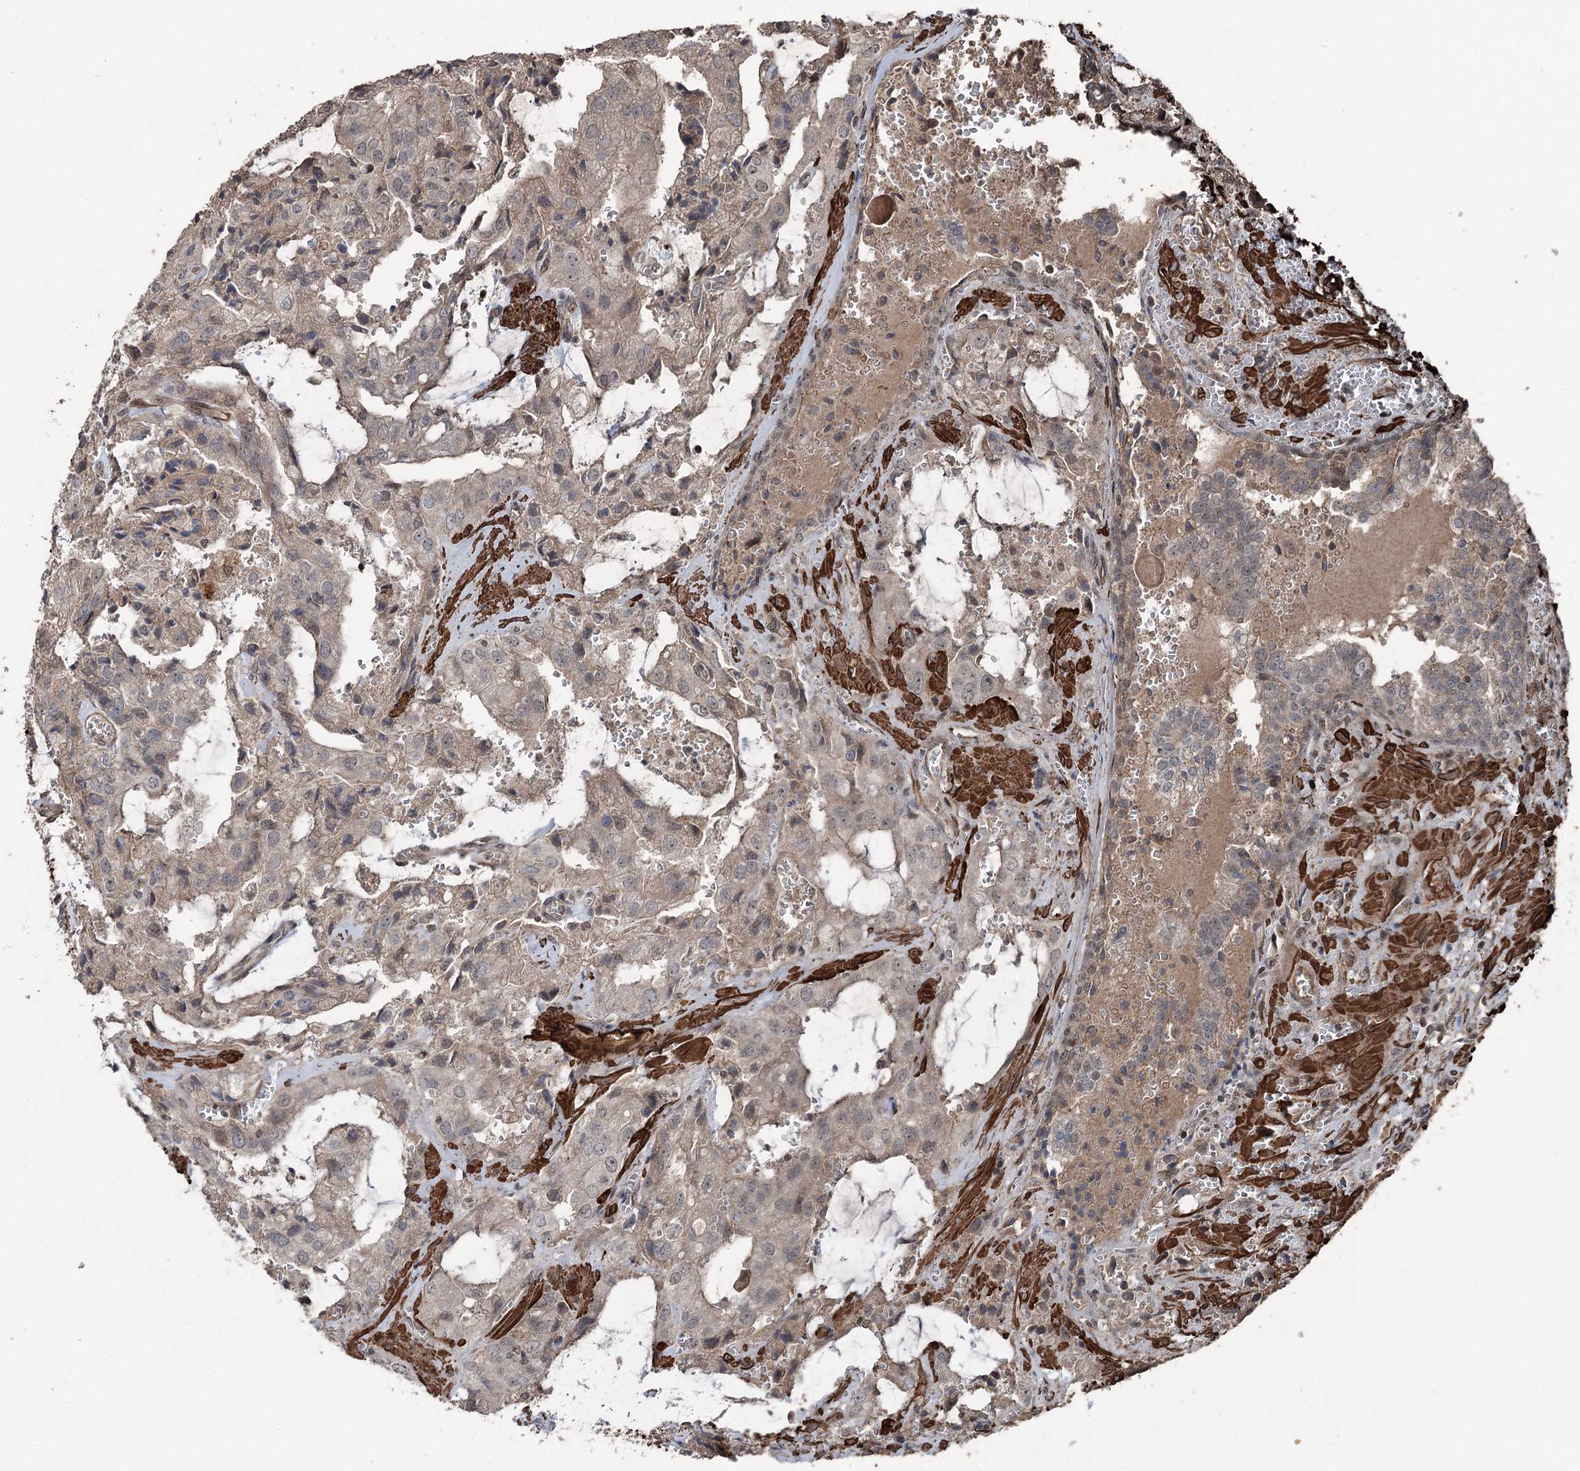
{"staining": {"intensity": "weak", "quantity": "<25%", "location": "nuclear"}, "tissue": "prostate cancer", "cell_type": "Tumor cells", "image_type": "cancer", "snomed": [{"axis": "morphology", "description": "Adenocarcinoma, High grade"}, {"axis": "topography", "description": "Prostate"}], "caption": "An IHC photomicrograph of prostate cancer is shown. There is no staining in tumor cells of prostate cancer.", "gene": "CCDC82", "patient": {"sex": "male", "age": 68}}